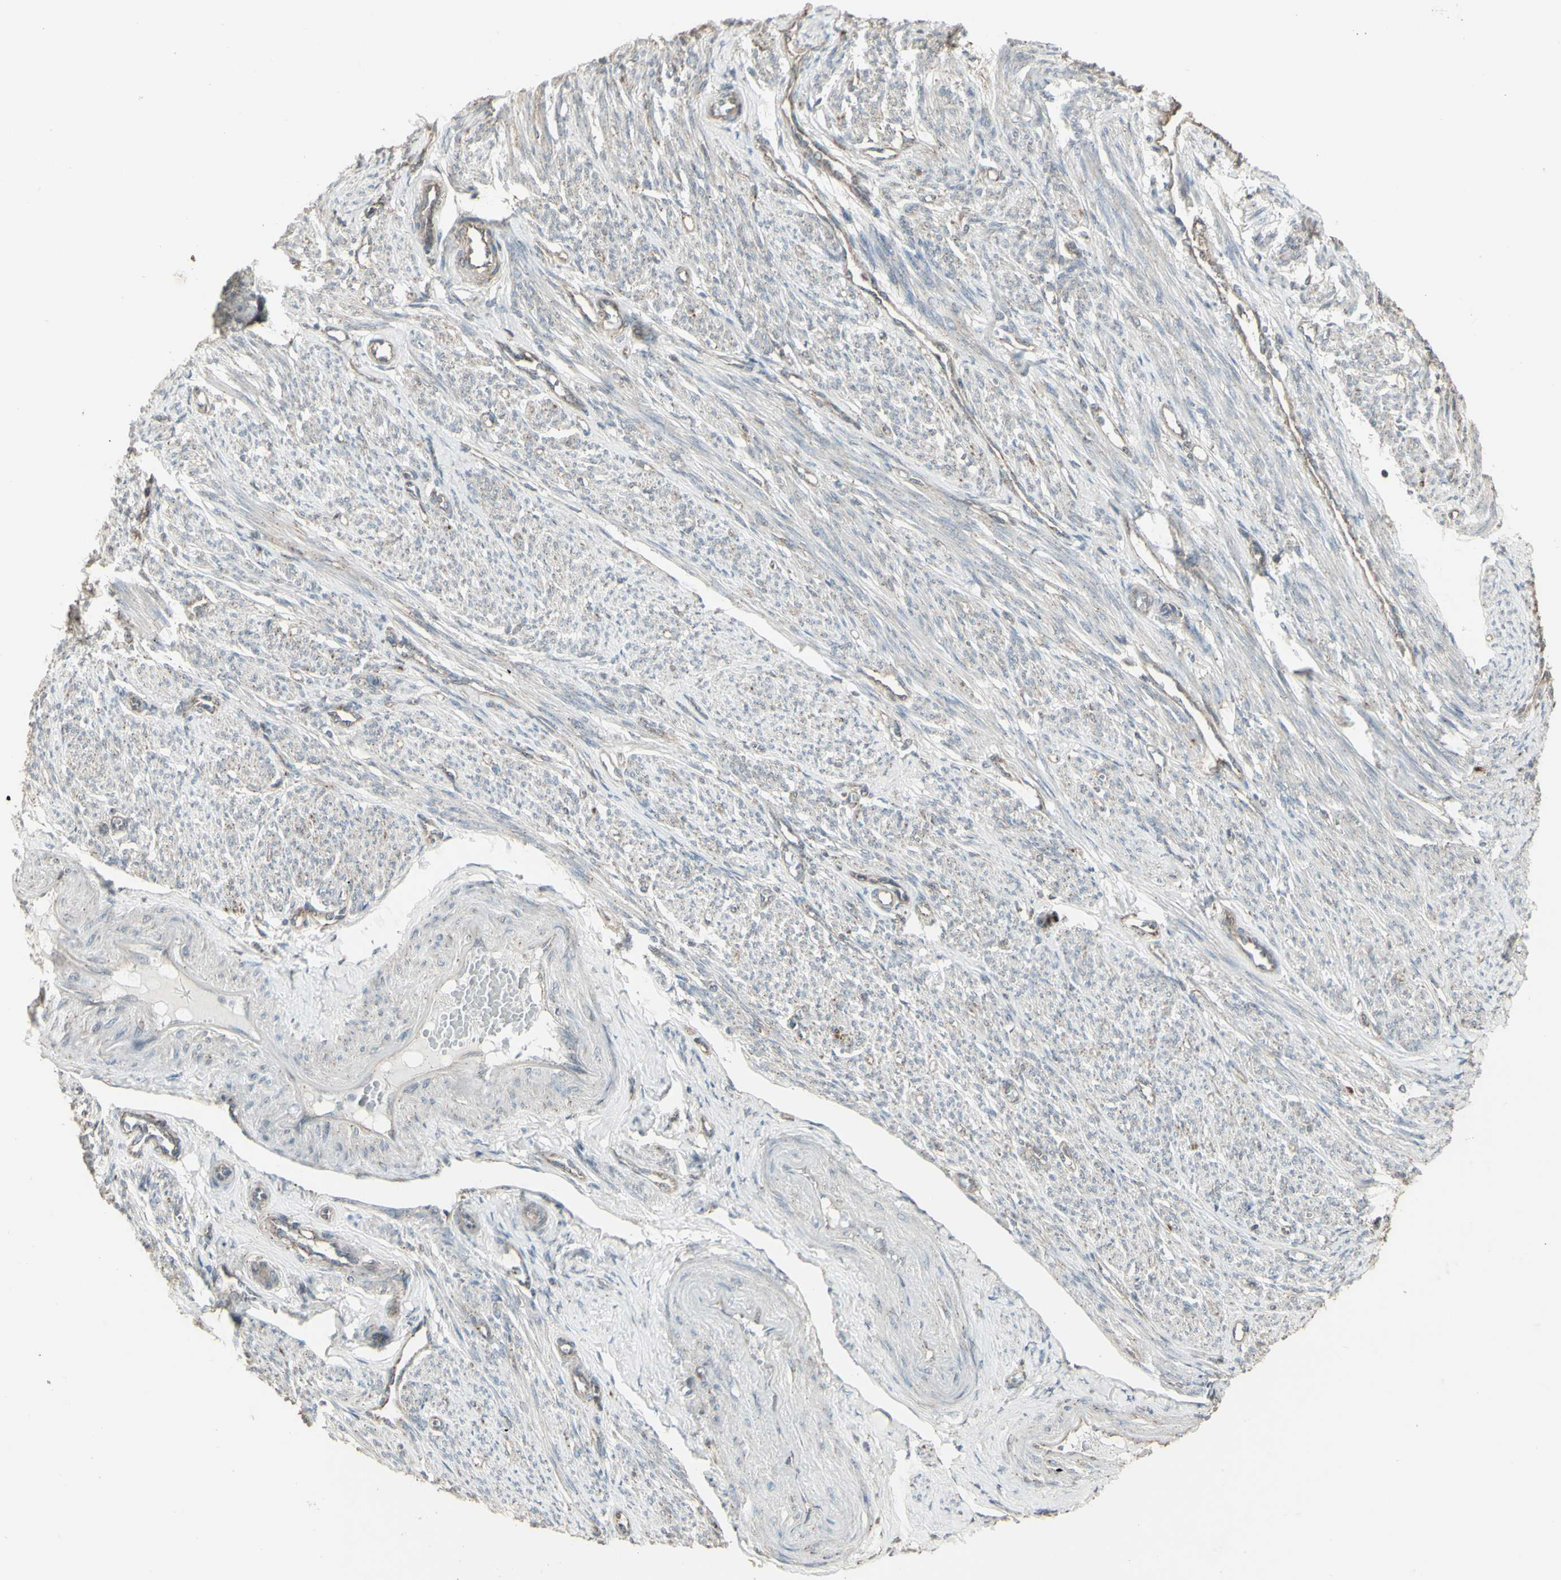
{"staining": {"intensity": "negative", "quantity": "none", "location": "none"}, "tissue": "smooth muscle", "cell_type": "Smooth muscle cells", "image_type": "normal", "snomed": [{"axis": "morphology", "description": "Normal tissue, NOS"}, {"axis": "topography", "description": "Smooth muscle"}], "caption": "Smooth muscle cells show no significant protein positivity in normal smooth muscle. The staining was performed using DAB to visualize the protein expression in brown, while the nuclei were stained in blue with hematoxylin (Magnification: 20x).", "gene": "ENSG00000285526", "patient": {"sex": "female", "age": 65}}